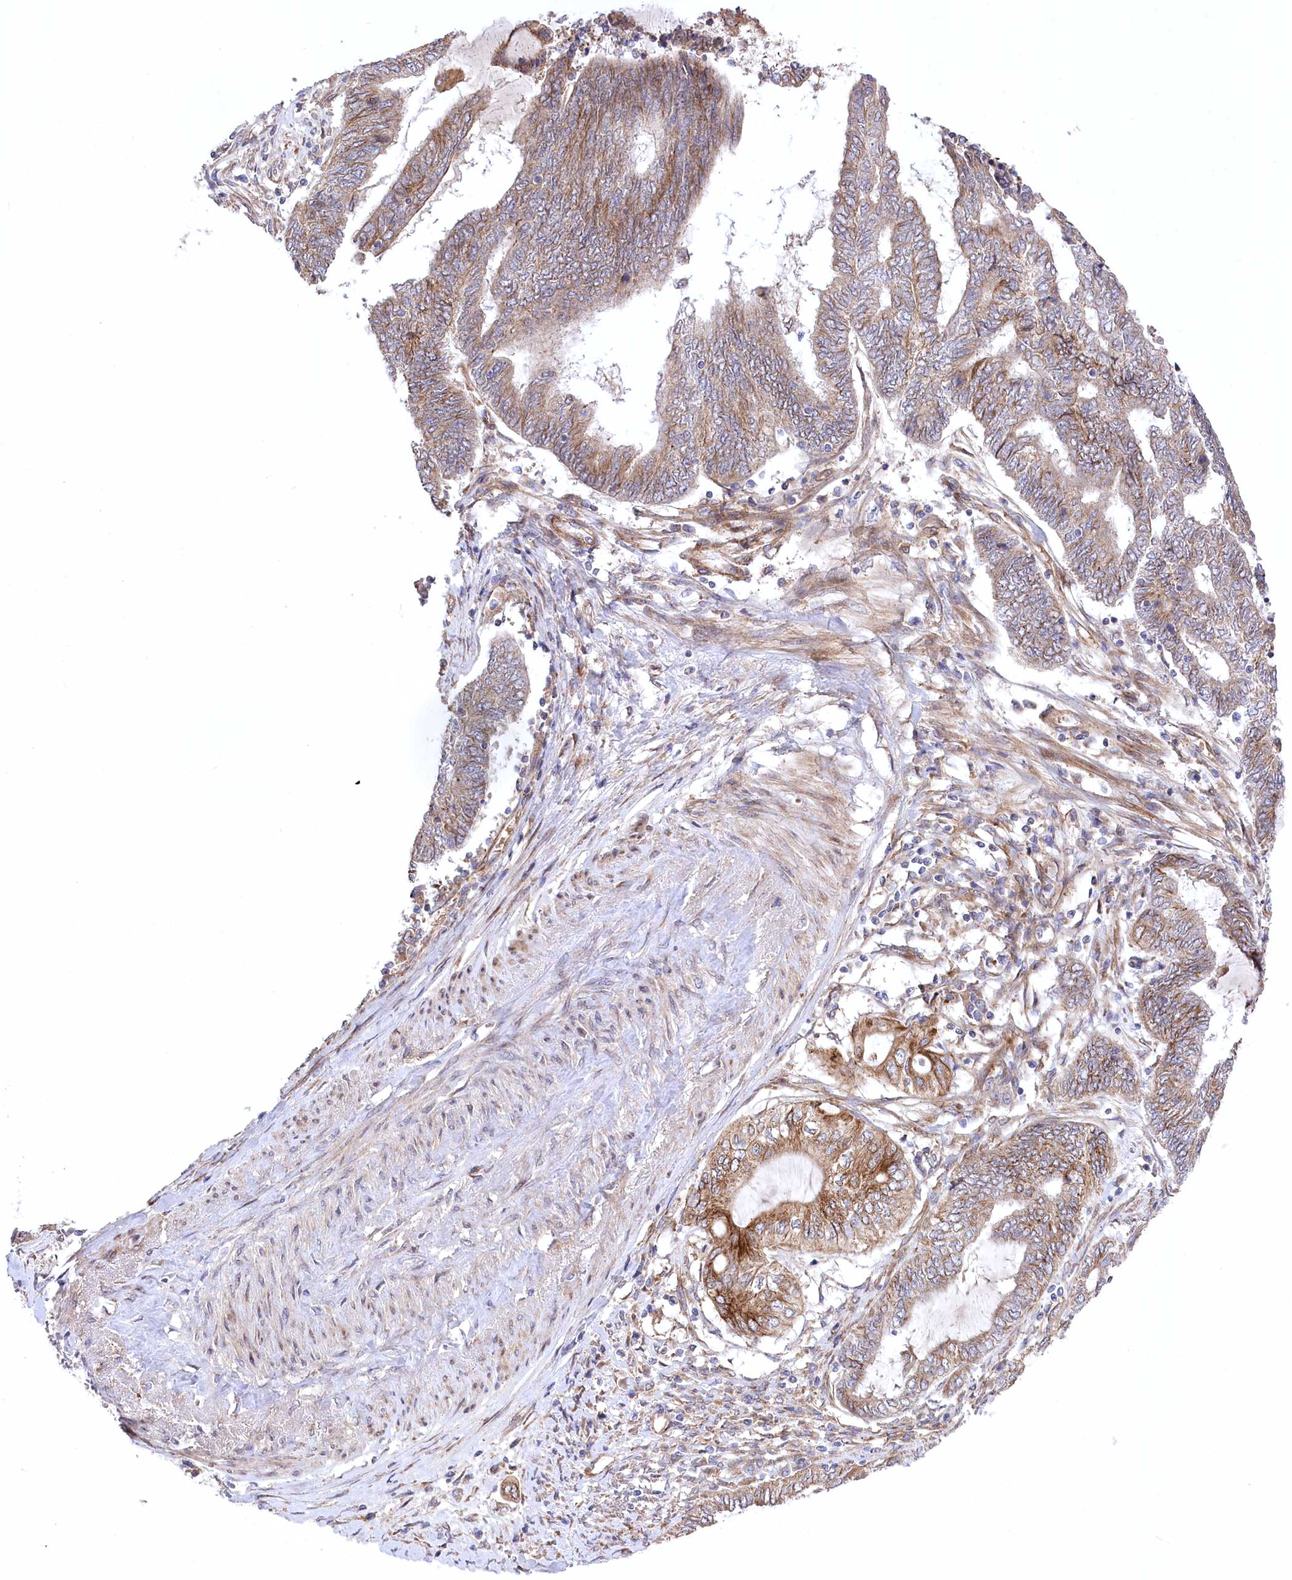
{"staining": {"intensity": "moderate", "quantity": ">75%", "location": "cytoplasmic/membranous"}, "tissue": "endometrial cancer", "cell_type": "Tumor cells", "image_type": "cancer", "snomed": [{"axis": "morphology", "description": "Adenocarcinoma, NOS"}, {"axis": "topography", "description": "Uterus"}, {"axis": "topography", "description": "Endometrium"}], "caption": "Moderate cytoplasmic/membranous positivity for a protein is identified in about >75% of tumor cells of adenocarcinoma (endometrial) using IHC.", "gene": "TRUB1", "patient": {"sex": "female", "age": 70}}